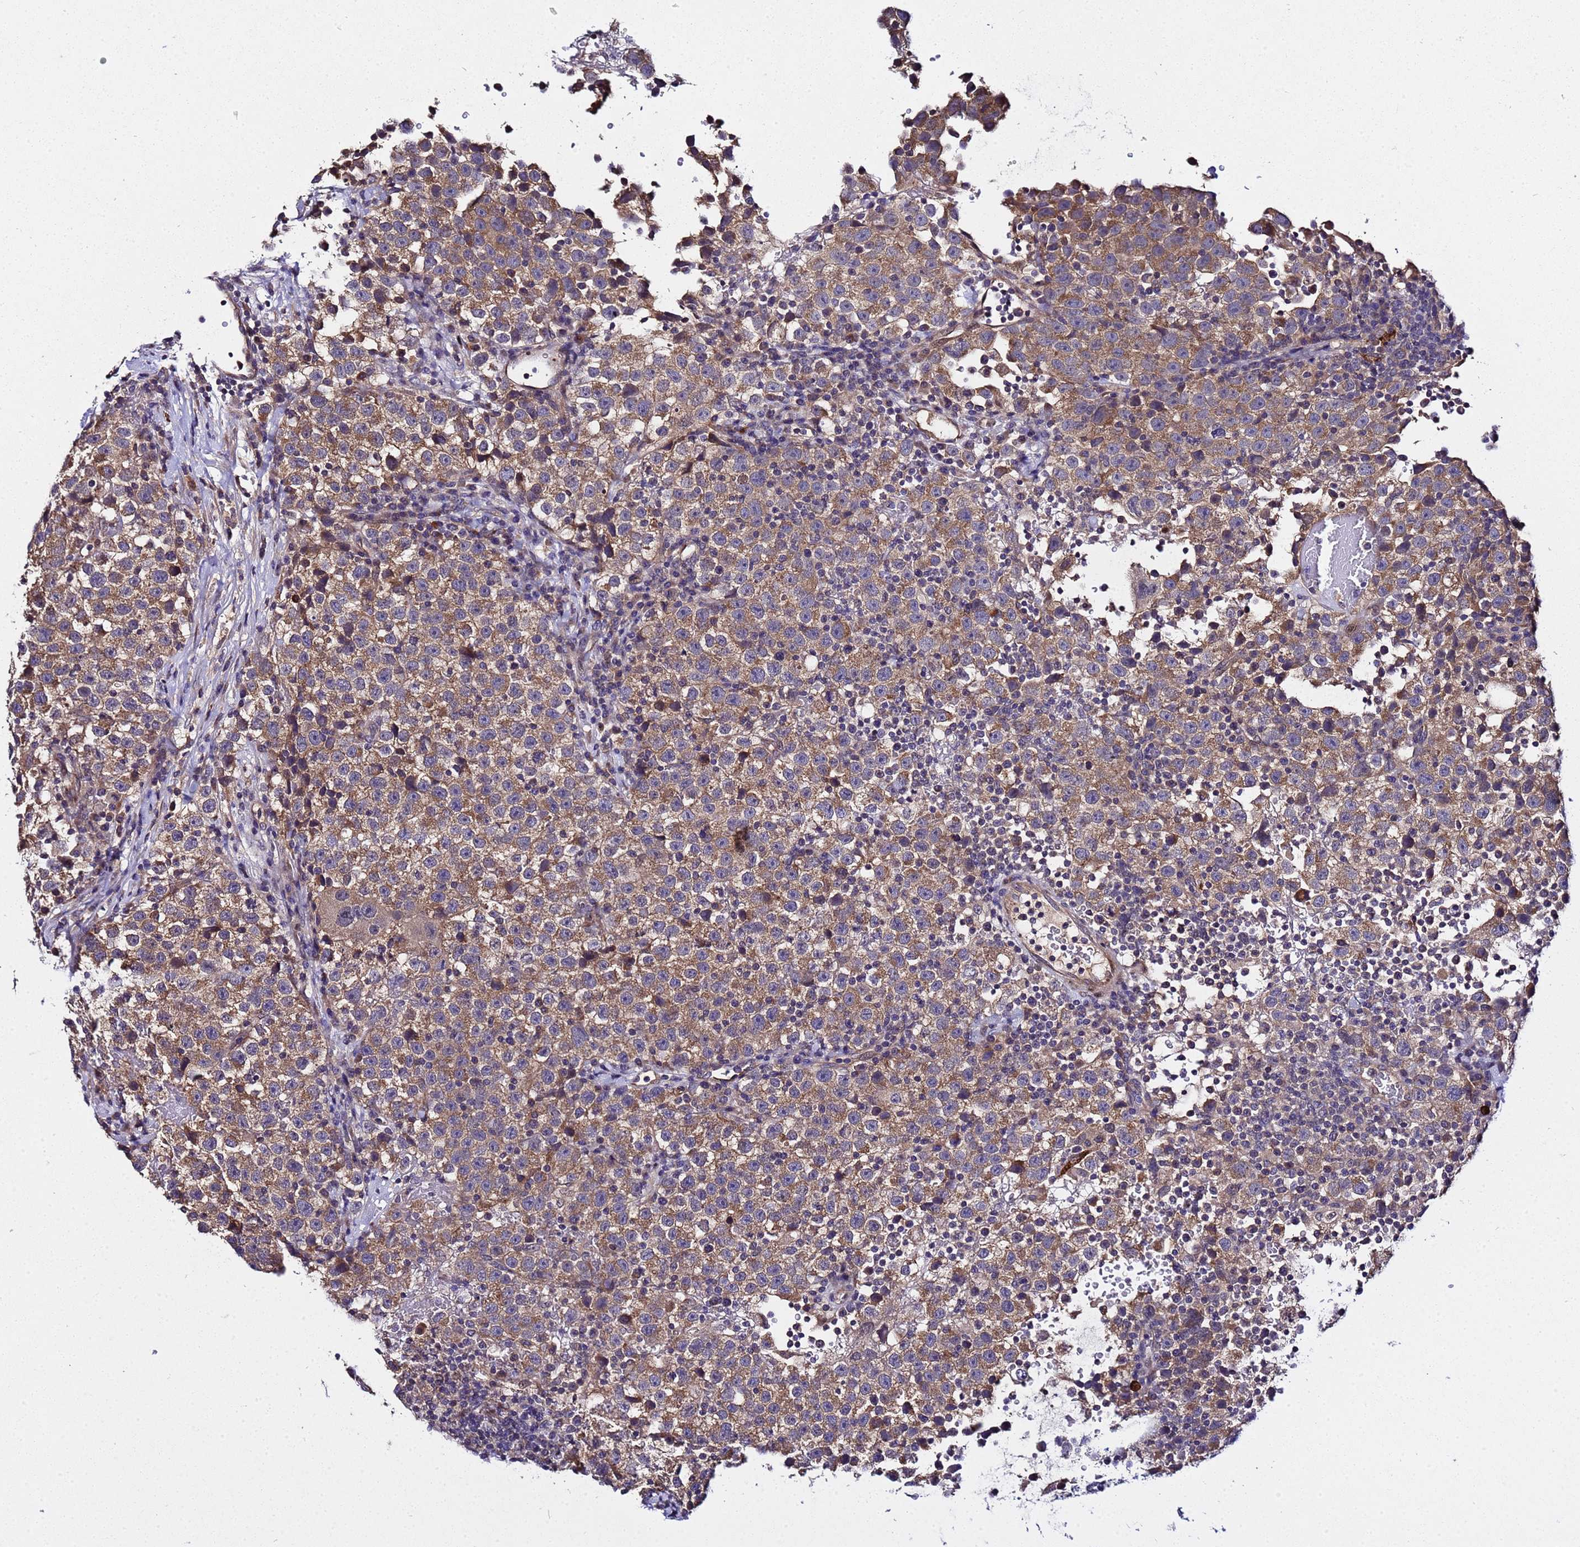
{"staining": {"intensity": "moderate", "quantity": ">75%", "location": "cytoplasmic/membranous"}, "tissue": "testis cancer", "cell_type": "Tumor cells", "image_type": "cancer", "snomed": [{"axis": "morphology", "description": "Seminoma, NOS"}, {"axis": "topography", "description": "Testis"}], "caption": "Approximately >75% of tumor cells in human testis cancer (seminoma) reveal moderate cytoplasmic/membranous protein staining as visualized by brown immunohistochemical staining.", "gene": "PLXDC2", "patient": {"sex": "male", "age": 22}}